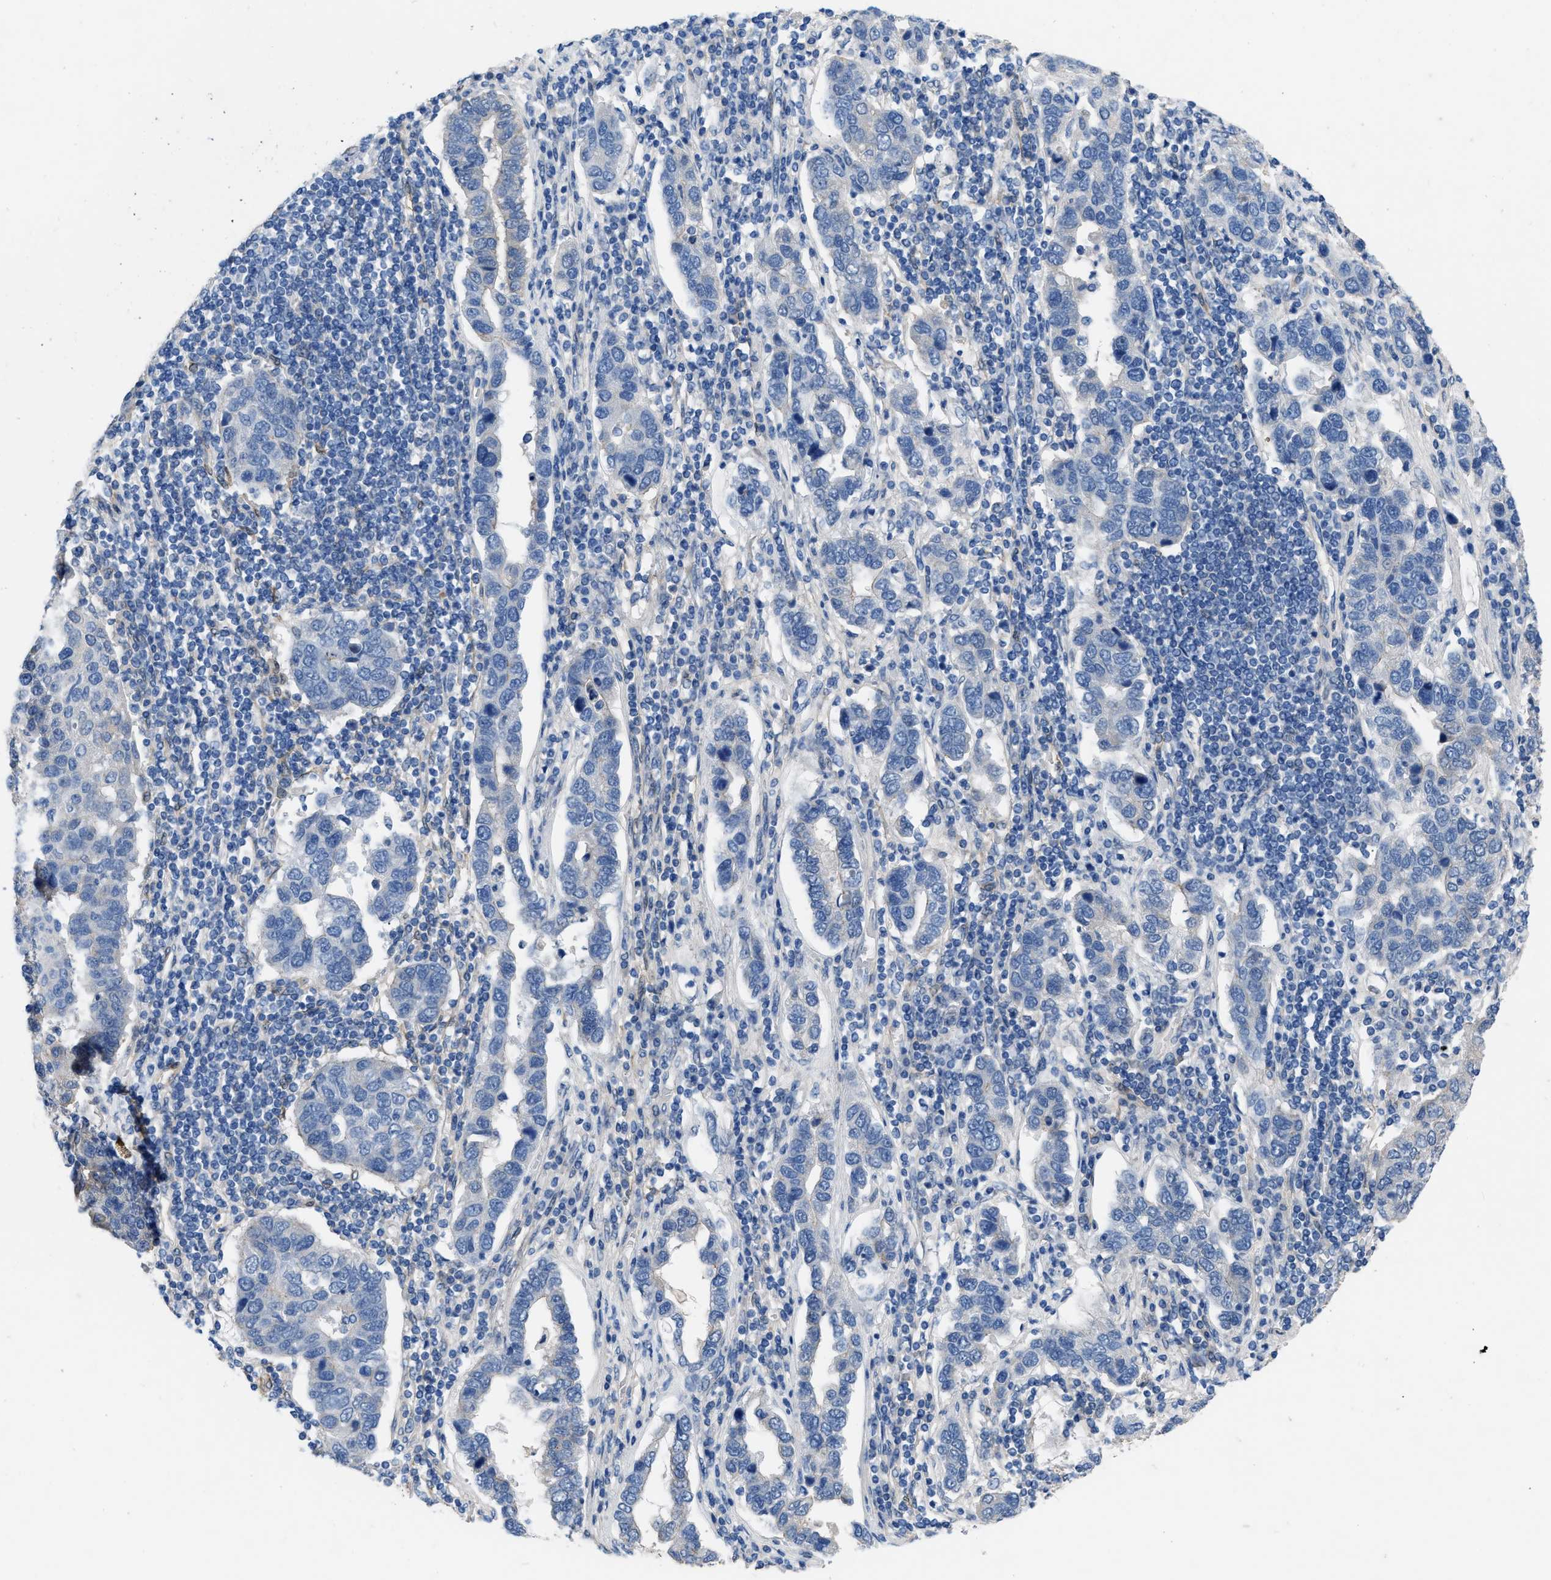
{"staining": {"intensity": "negative", "quantity": "none", "location": "none"}, "tissue": "pancreatic cancer", "cell_type": "Tumor cells", "image_type": "cancer", "snomed": [{"axis": "morphology", "description": "Adenocarcinoma, NOS"}, {"axis": "topography", "description": "Pancreas"}], "caption": "Protein analysis of pancreatic adenocarcinoma reveals no significant positivity in tumor cells.", "gene": "RBP1", "patient": {"sex": "female", "age": 61}}